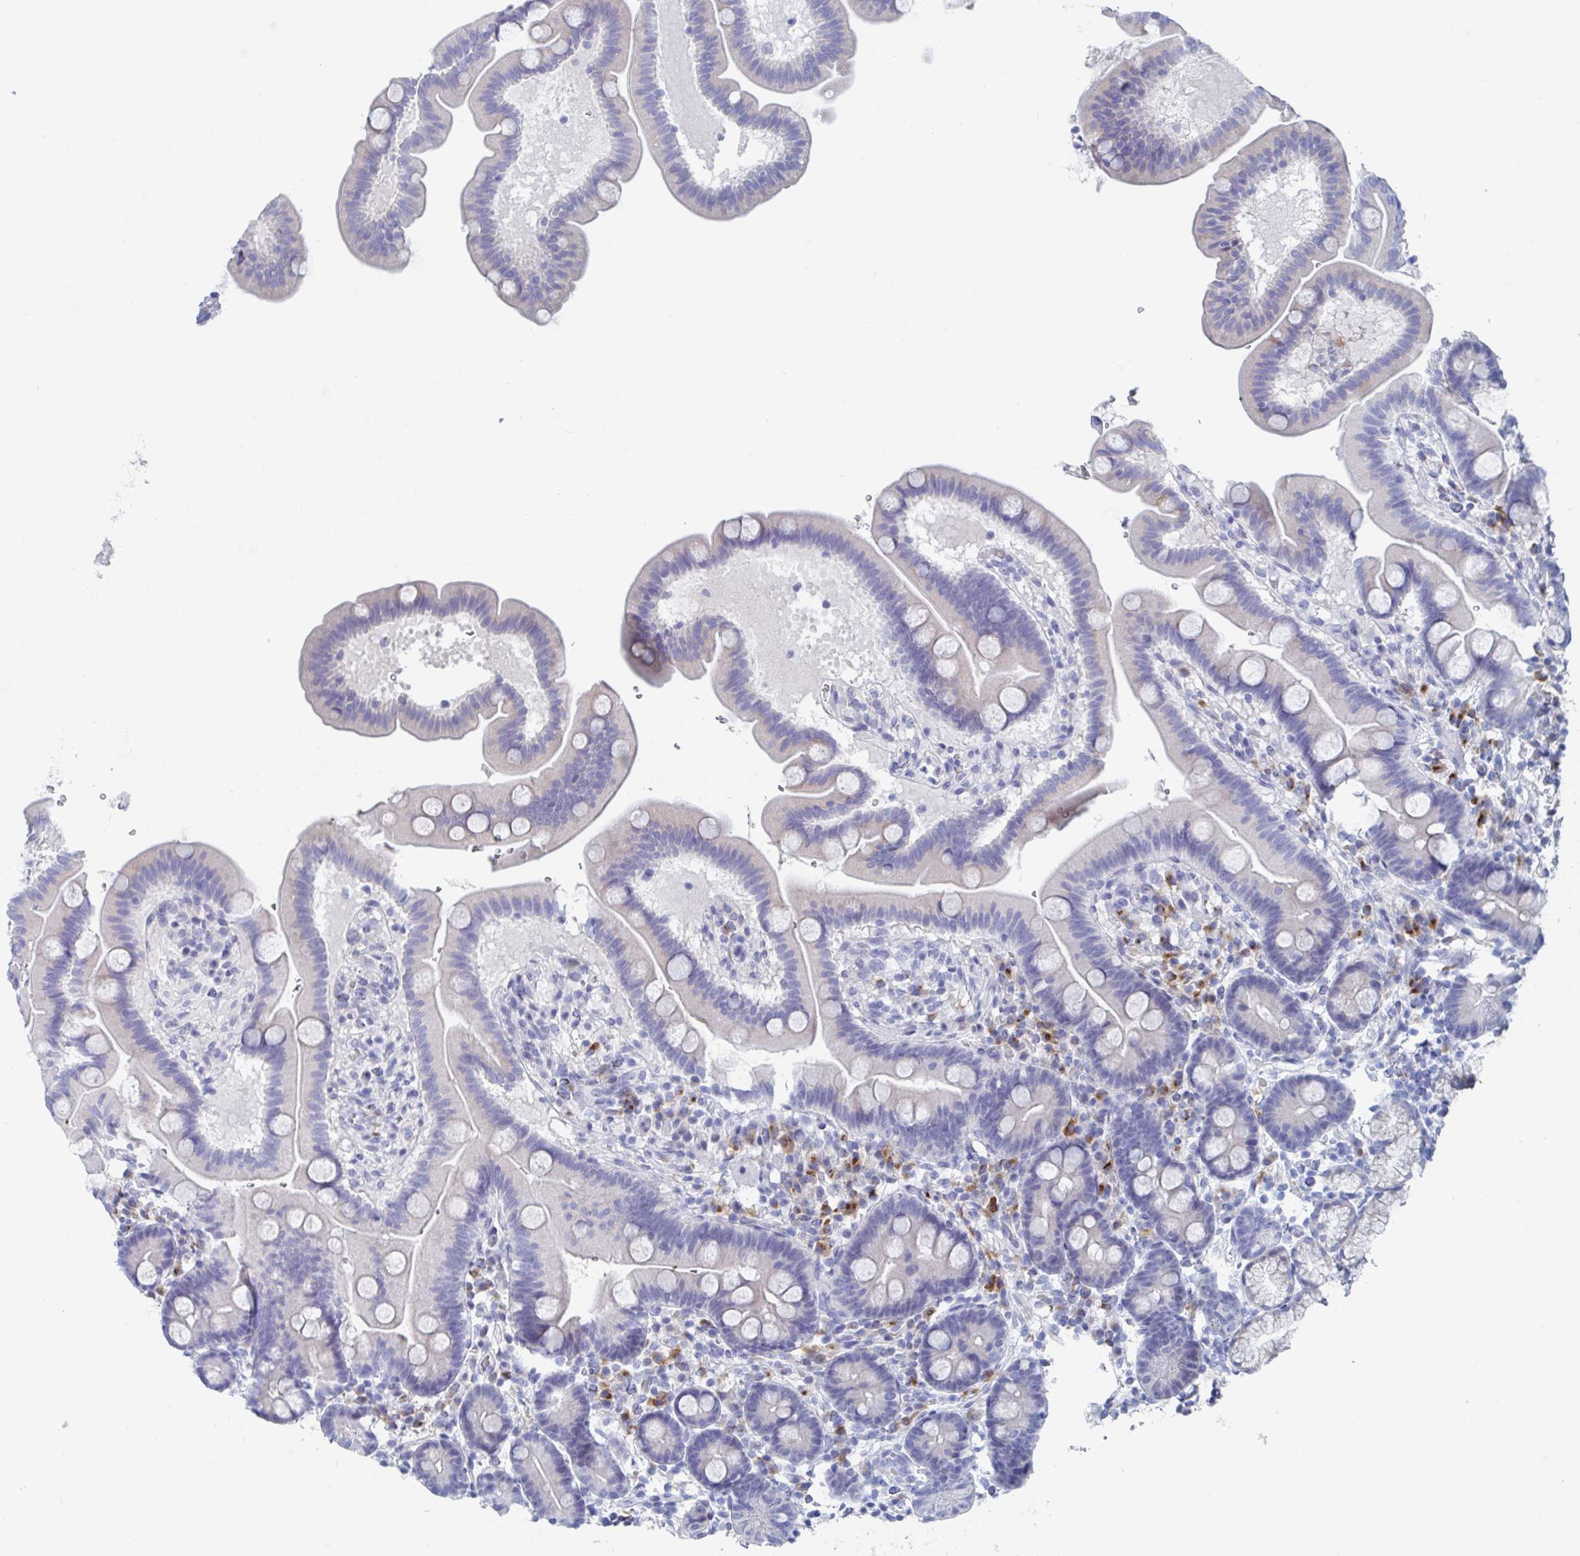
{"staining": {"intensity": "negative", "quantity": "none", "location": "none"}, "tissue": "duodenum", "cell_type": "Glandular cells", "image_type": "normal", "snomed": [{"axis": "morphology", "description": "Normal tissue, NOS"}, {"axis": "topography", "description": "Duodenum"}], "caption": "Immunohistochemistry (IHC) photomicrograph of normal human duodenum stained for a protein (brown), which exhibits no positivity in glandular cells. (DAB immunohistochemistry (IHC) with hematoxylin counter stain).", "gene": "NT5C3B", "patient": {"sex": "male", "age": 59}}